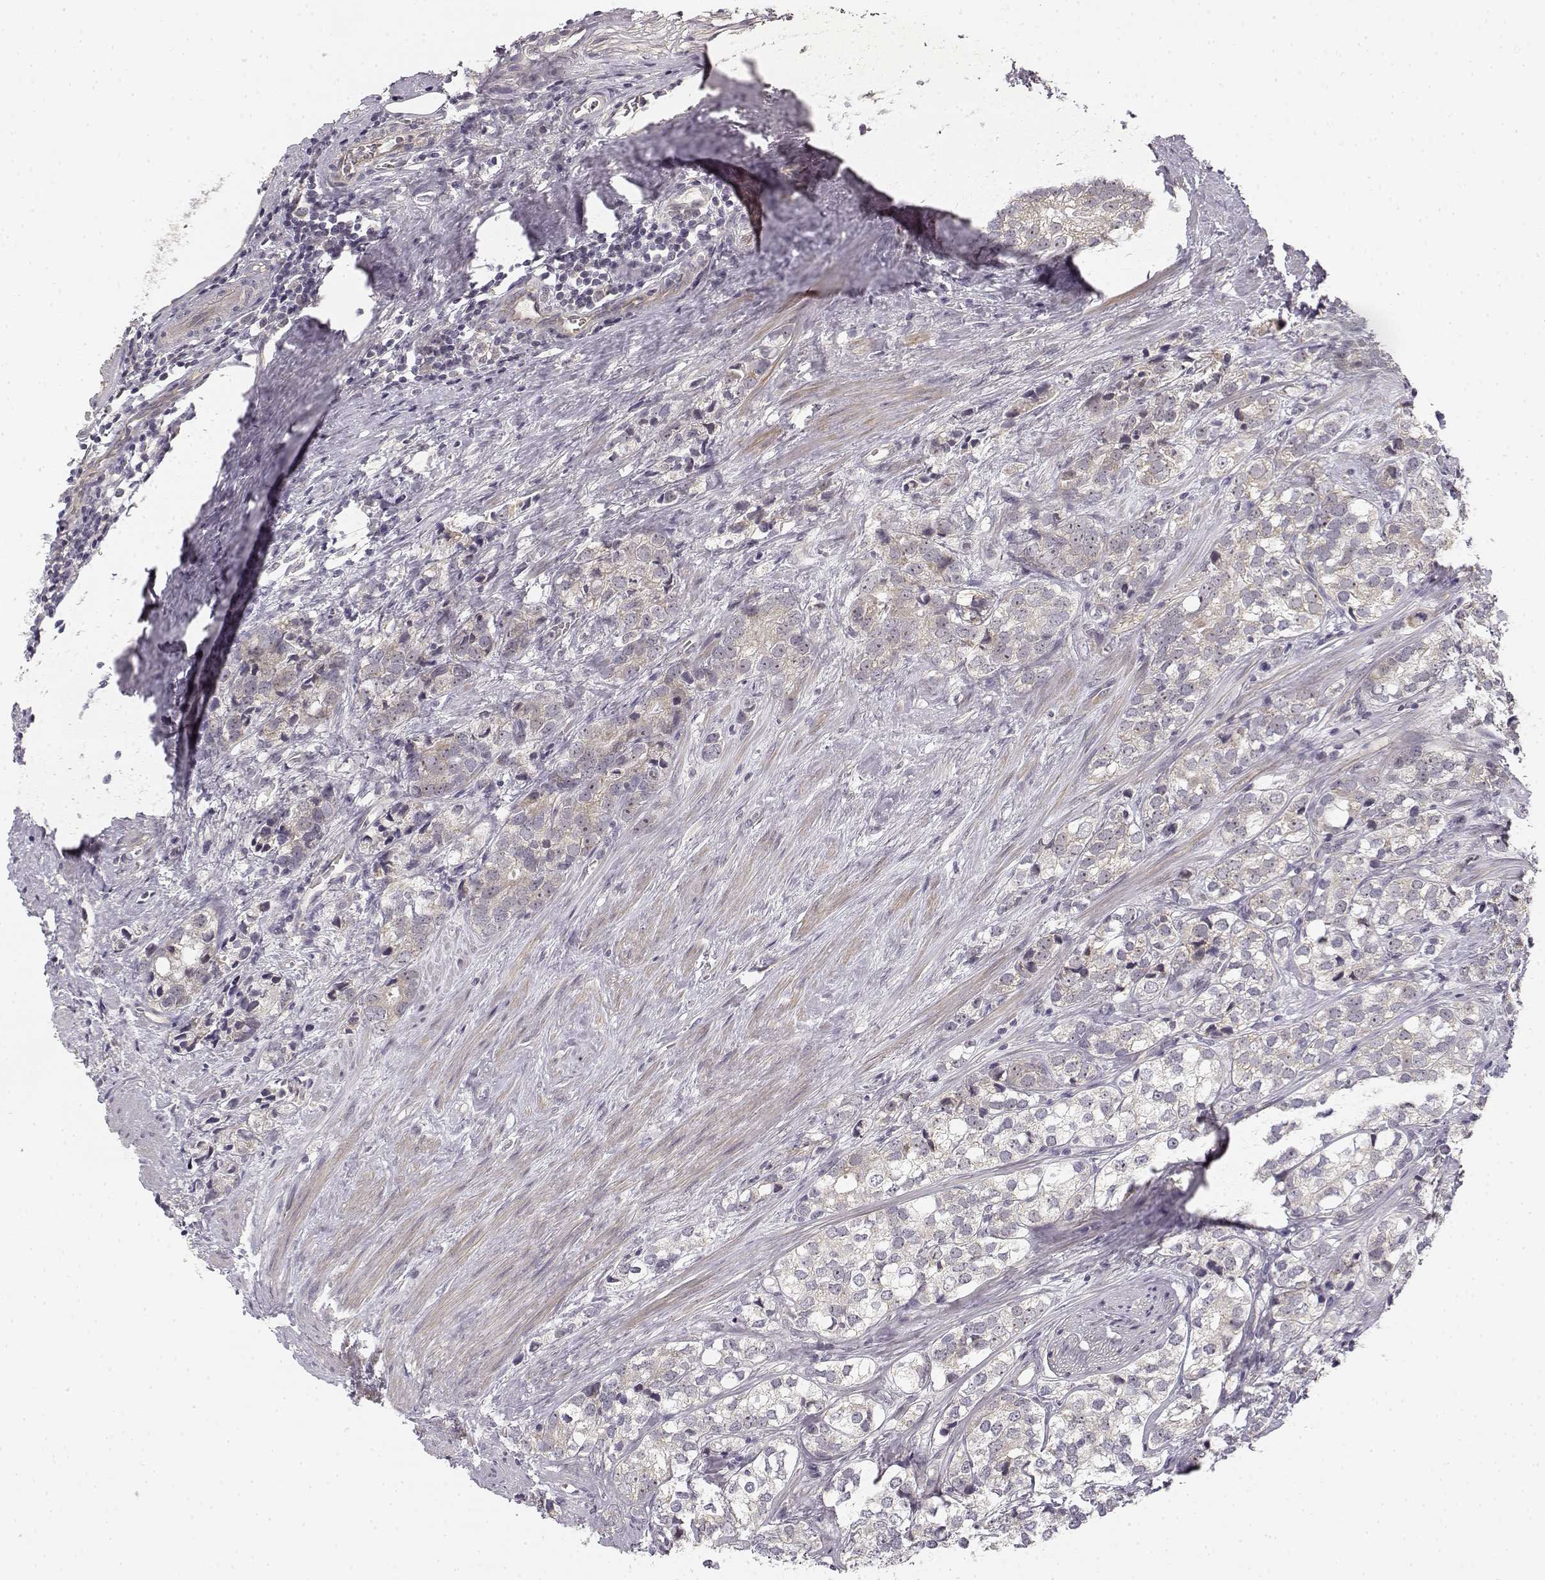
{"staining": {"intensity": "weak", "quantity": "<25%", "location": "cytoplasmic/membranous"}, "tissue": "prostate cancer", "cell_type": "Tumor cells", "image_type": "cancer", "snomed": [{"axis": "morphology", "description": "Adenocarcinoma, NOS"}, {"axis": "topography", "description": "Prostate and seminal vesicle, NOS"}], "caption": "Prostate adenocarcinoma was stained to show a protein in brown. There is no significant expression in tumor cells. (Brightfield microscopy of DAB immunohistochemistry at high magnification).", "gene": "MED12L", "patient": {"sex": "male", "age": 63}}